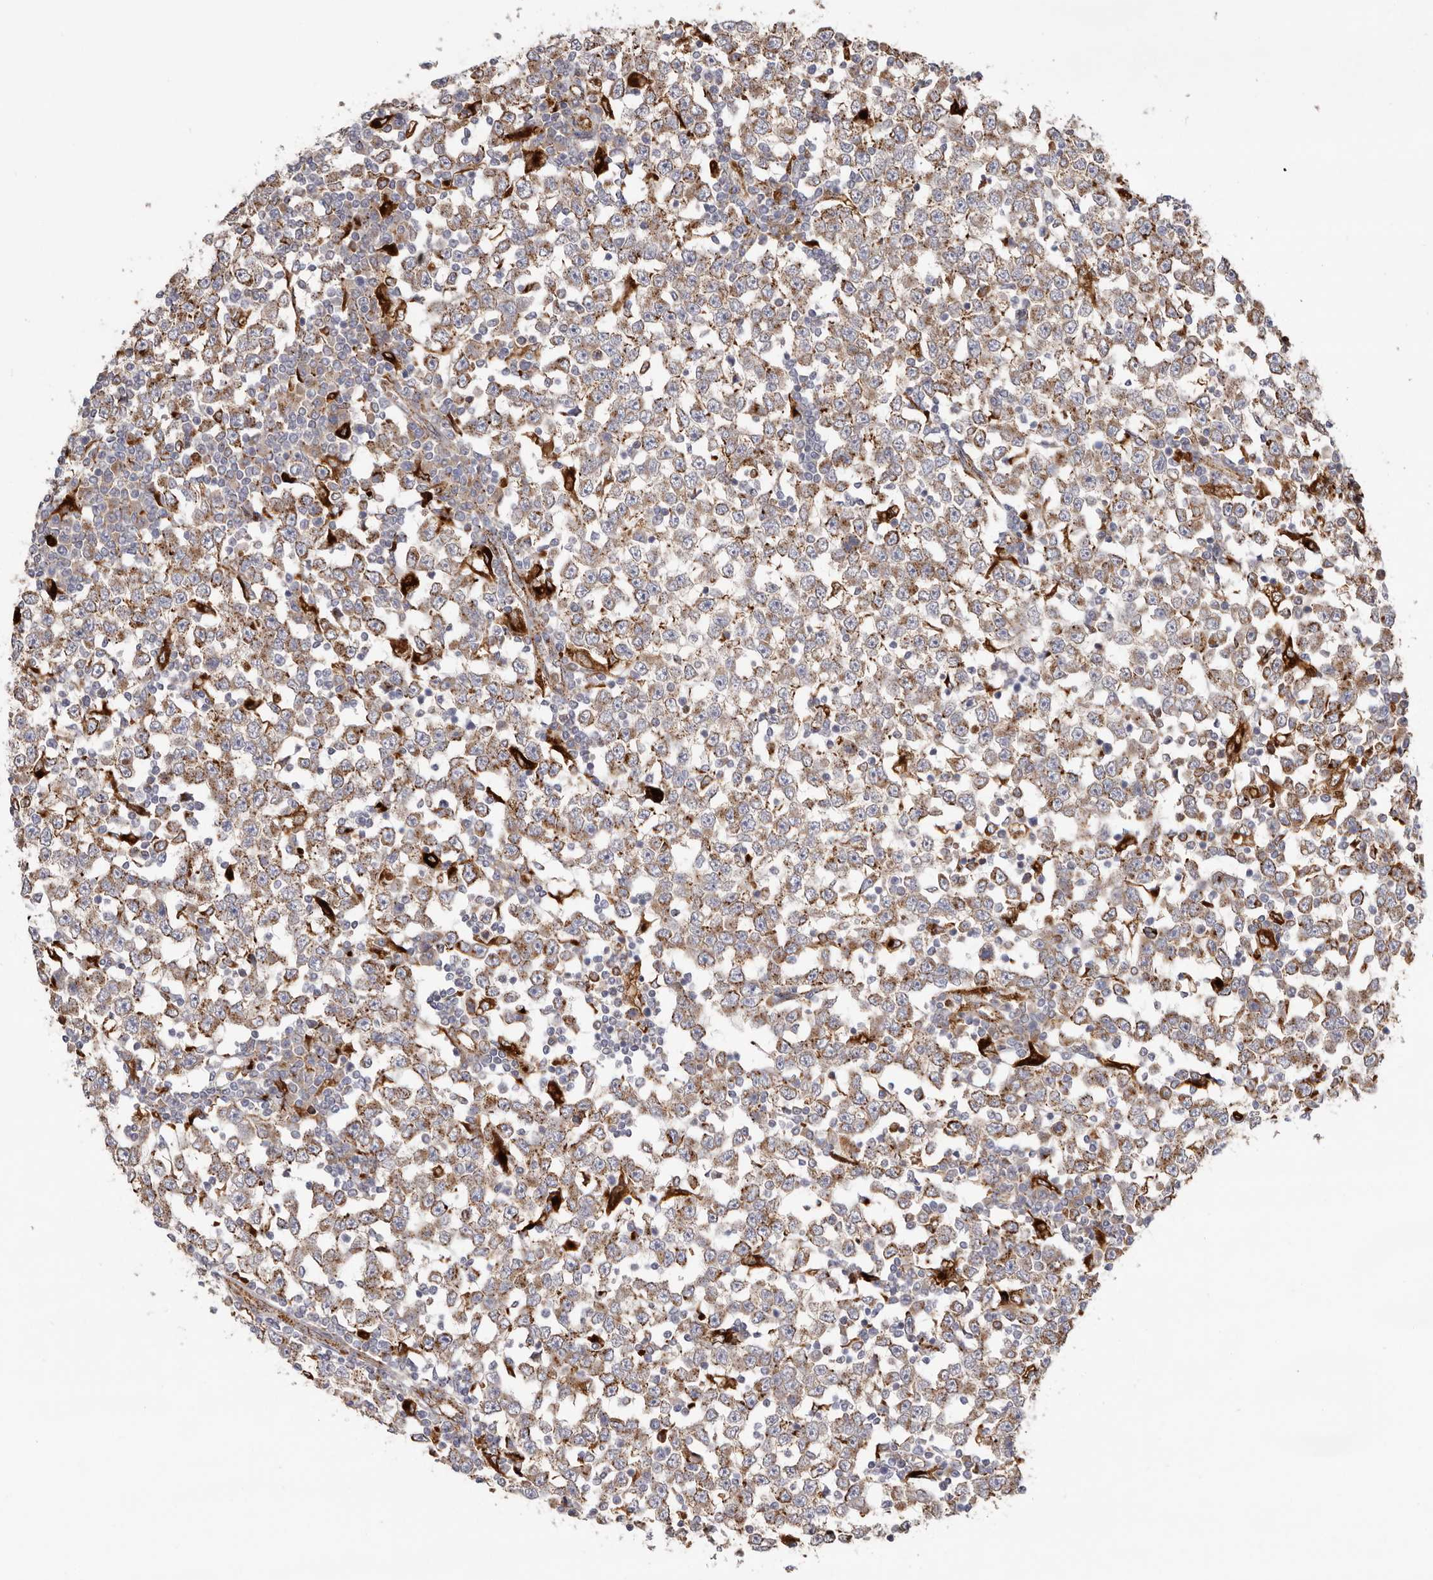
{"staining": {"intensity": "moderate", "quantity": ">75%", "location": "cytoplasmic/membranous"}, "tissue": "testis cancer", "cell_type": "Tumor cells", "image_type": "cancer", "snomed": [{"axis": "morphology", "description": "Seminoma, NOS"}, {"axis": "topography", "description": "Testis"}], "caption": "Tumor cells display medium levels of moderate cytoplasmic/membranous staining in about >75% of cells in human testis cancer.", "gene": "GRN", "patient": {"sex": "male", "age": 65}}